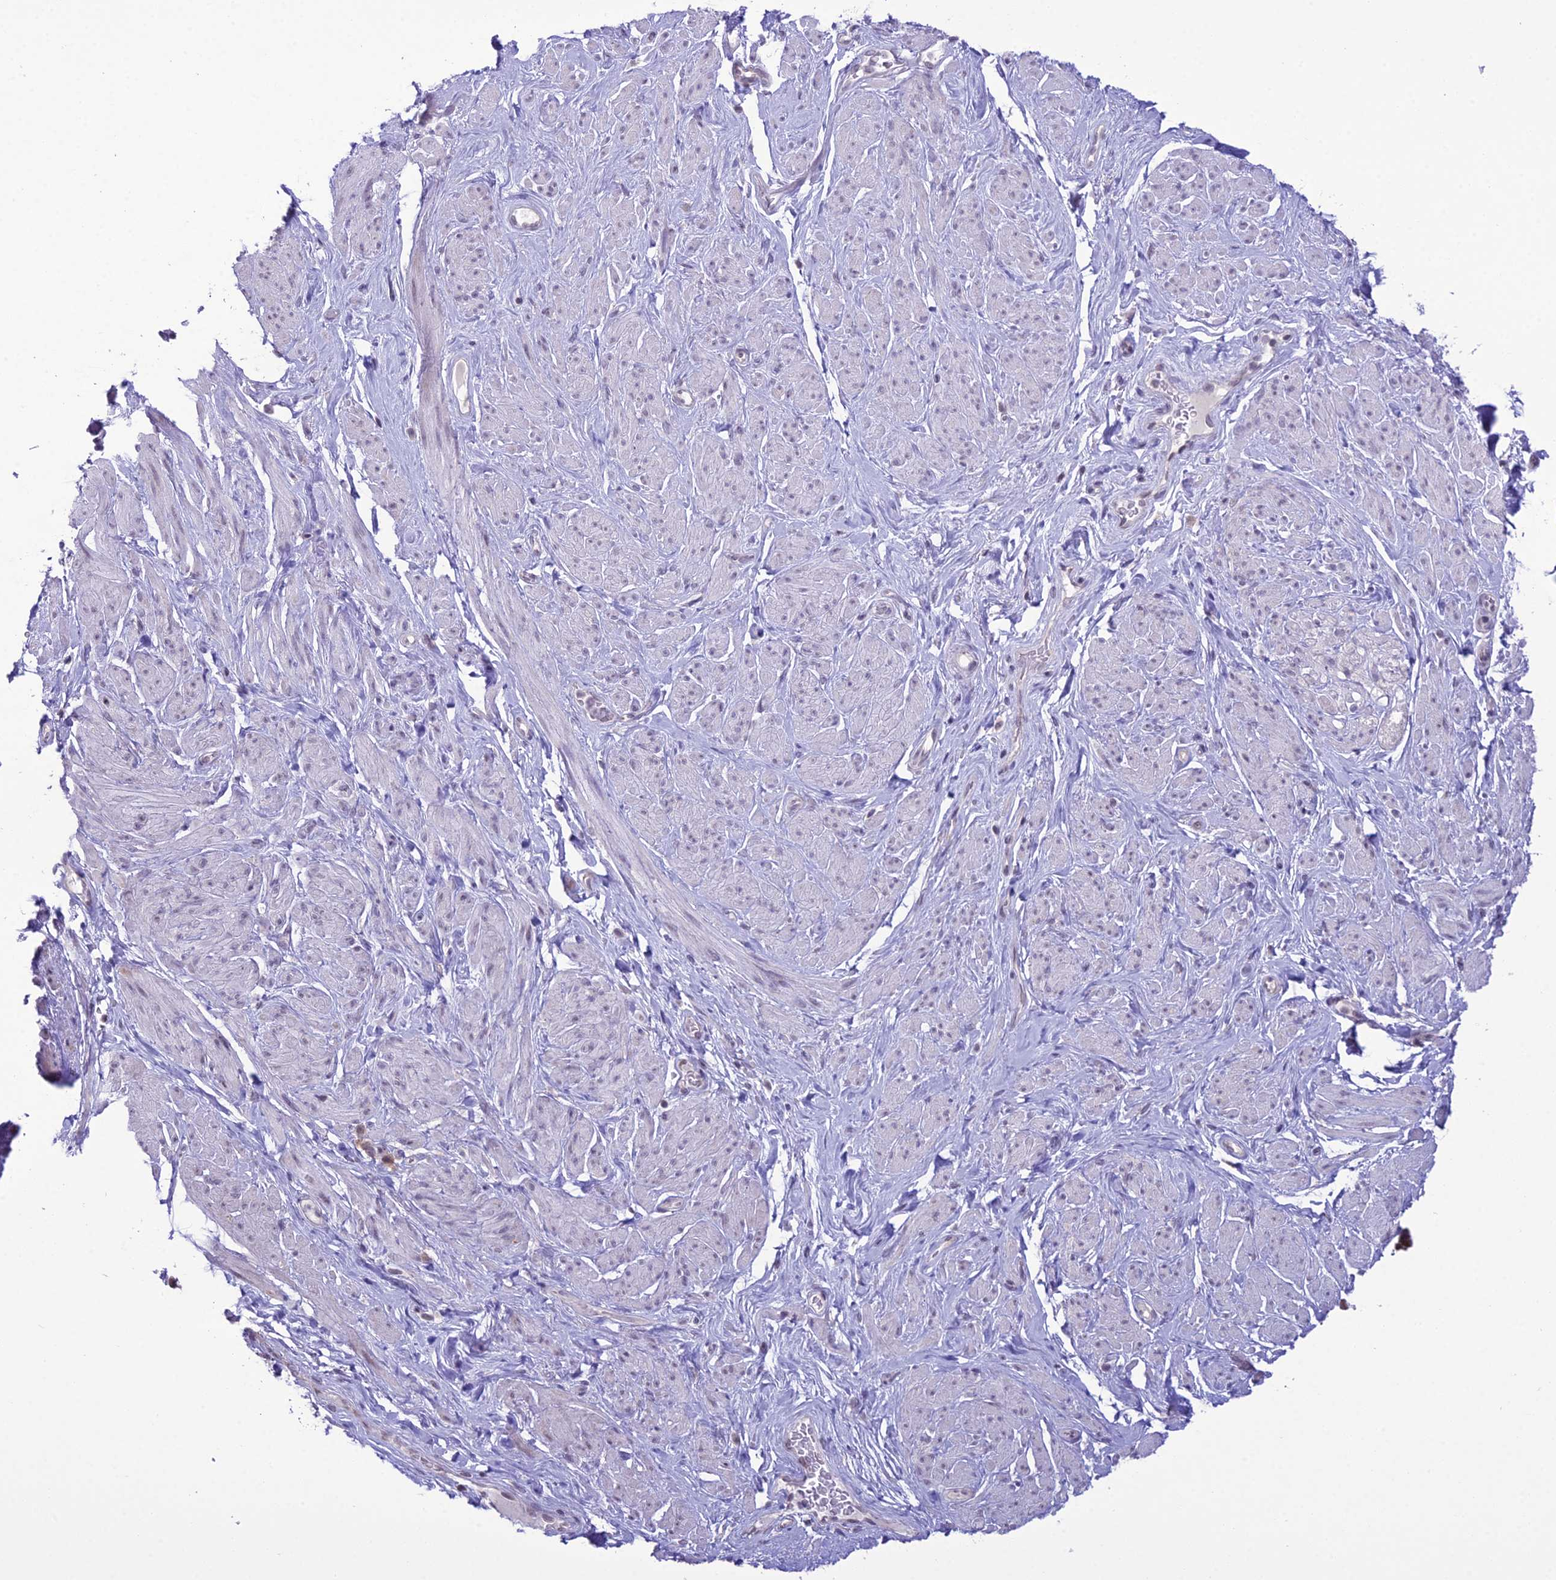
{"staining": {"intensity": "negative", "quantity": "none", "location": "none"}, "tissue": "smooth muscle", "cell_type": "Smooth muscle cells", "image_type": "normal", "snomed": [{"axis": "morphology", "description": "Normal tissue, NOS"}, {"axis": "topography", "description": "Smooth muscle"}, {"axis": "topography", "description": "Peripheral nerve tissue"}], "caption": "Image shows no protein expression in smooth muscle cells of unremarkable smooth muscle. (DAB immunohistochemistry (IHC), high magnification).", "gene": "RPS26", "patient": {"sex": "male", "age": 69}}